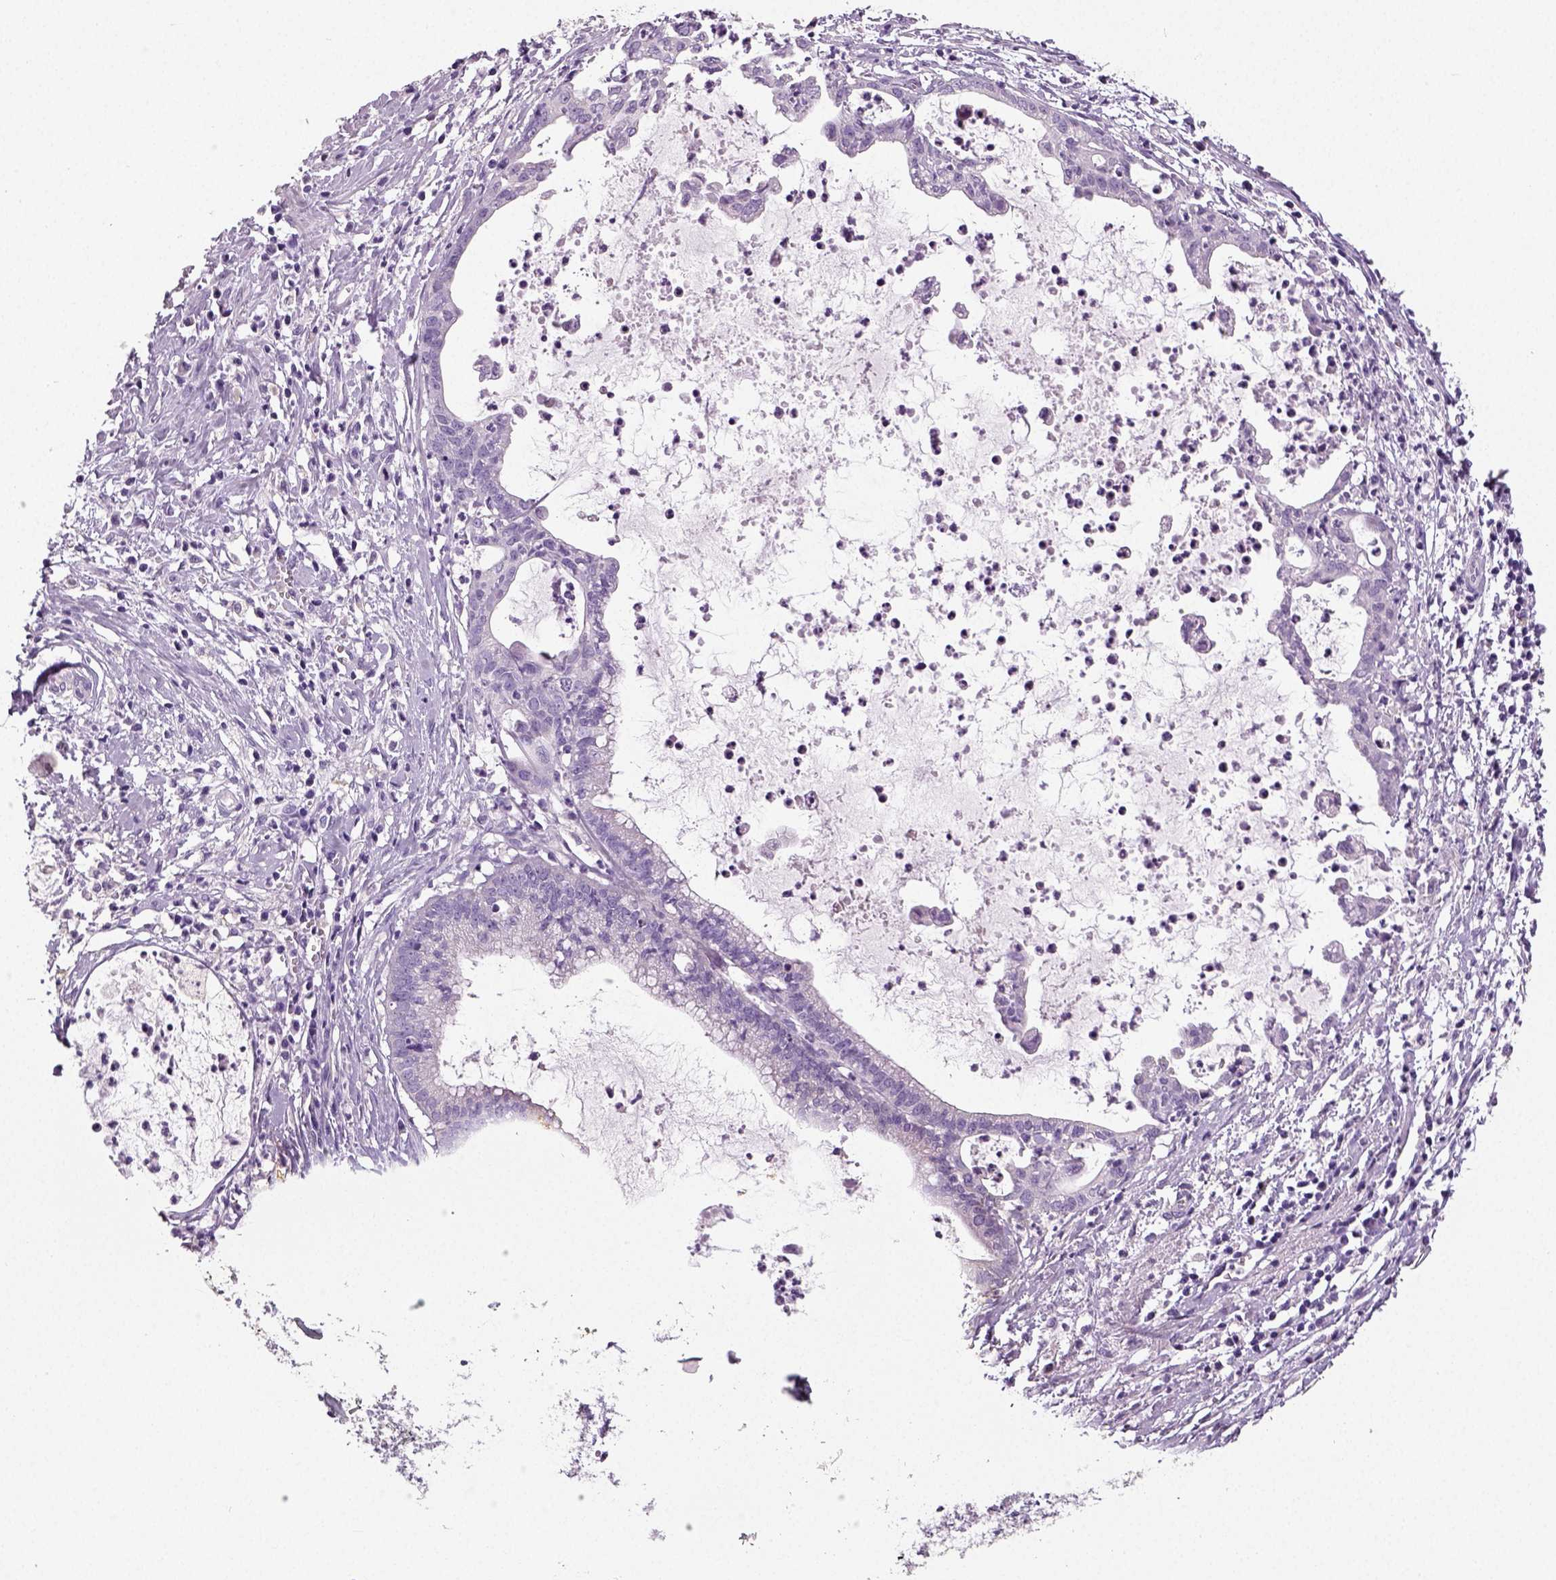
{"staining": {"intensity": "negative", "quantity": "none", "location": "none"}, "tissue": "cervical cancer", "cell_type": "Tumor cells", "image_type": "cancer", "snomed": [{"axis": "morphology", "description": "Normal tissue, NOS"}, {"axis": "morphology", "description": "Adenocarcinoma, NOS"}, {"axis": "topography", "description": "Cervix"}], "caption": "Tumor cells are negative for protein expression in human adenocarcinoma (cervical).", "gene": "NECAB2", "patient": {"sex": "female", "age": 38}}